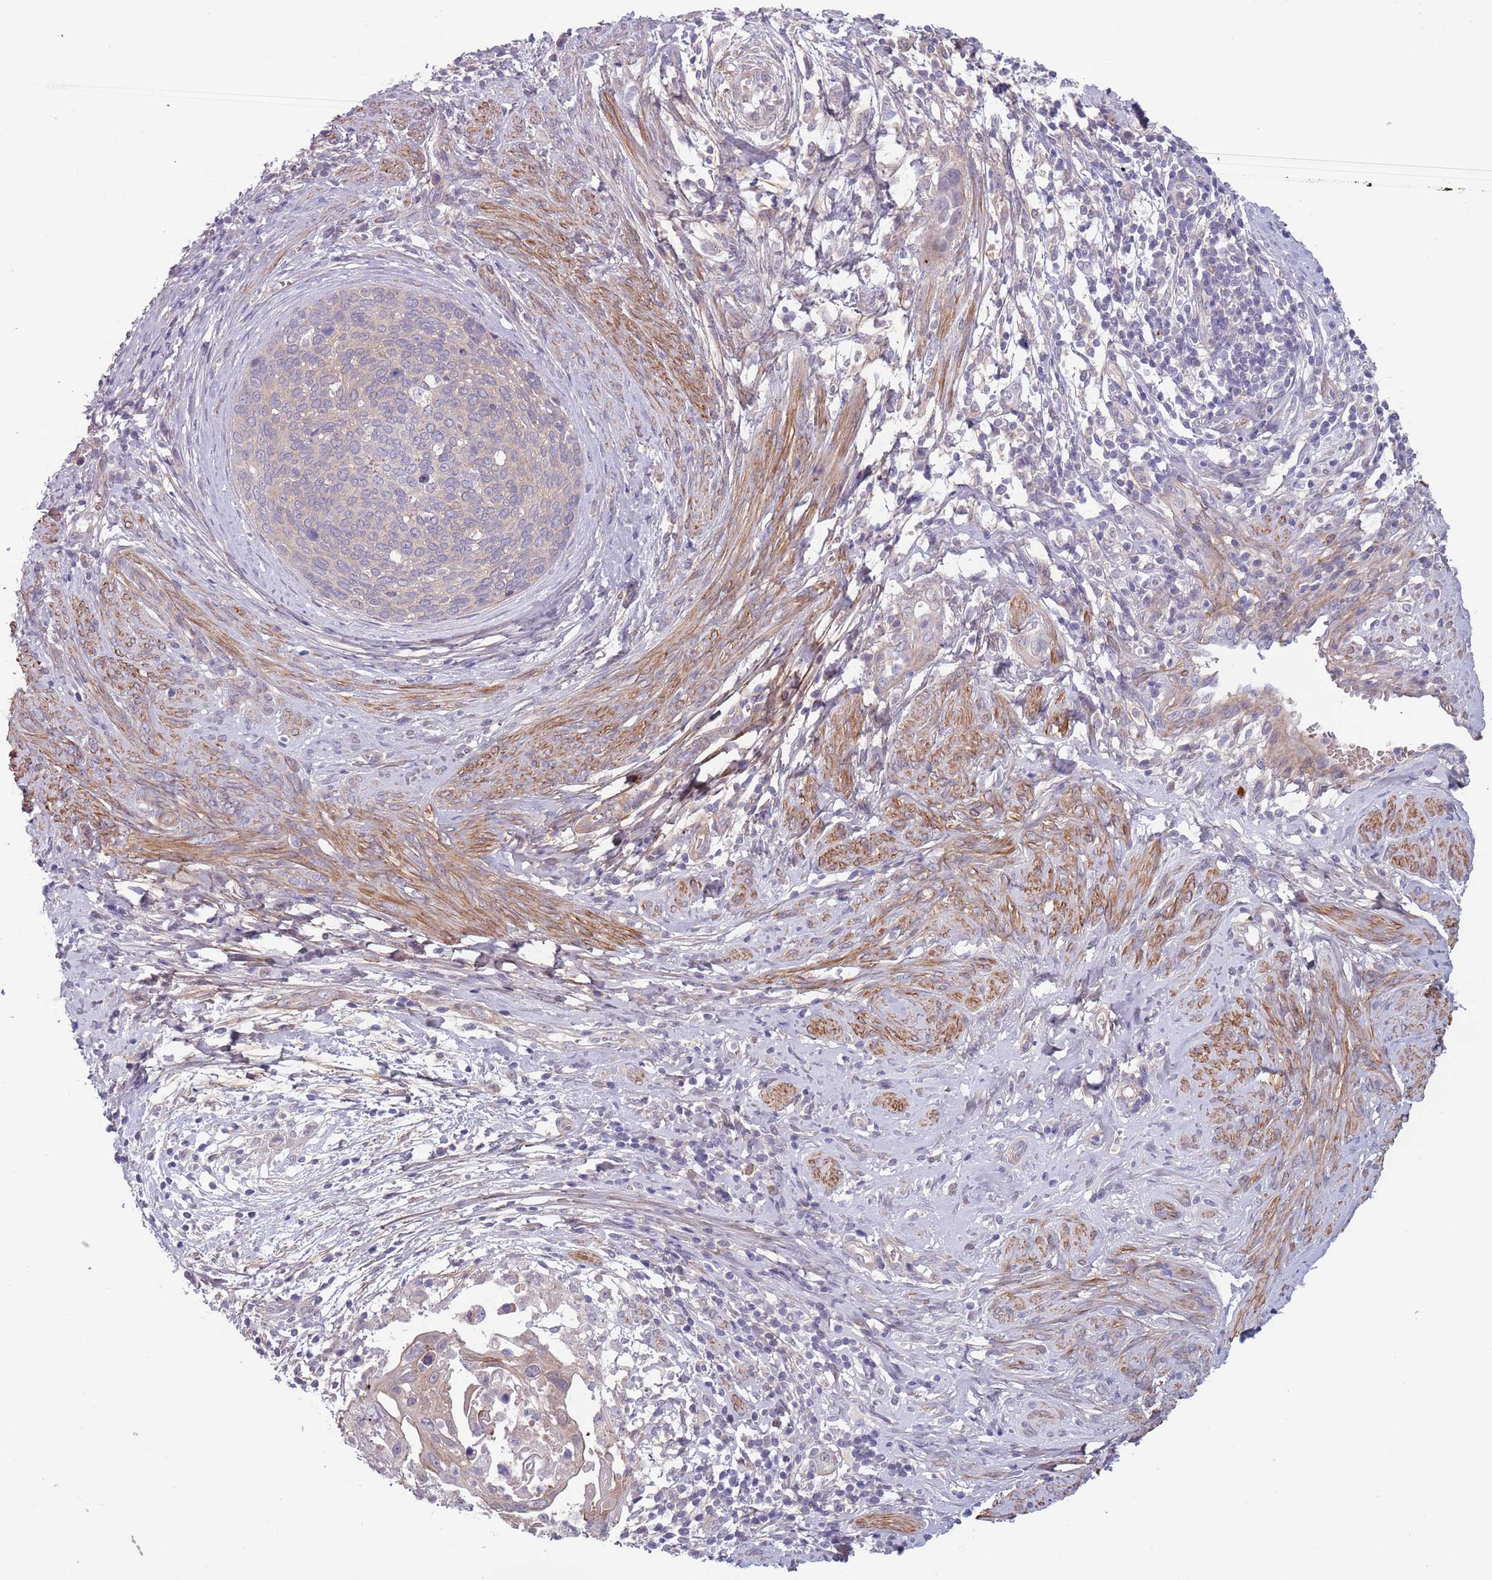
{"staining": {"intensity": "negative", "quantity": "none", "location": "none"}, "tissue": "cervical cancer", "cell_type": "Tumor cells", "image_type": "cancer", "snomed": [{"axis": "morphology", "description": "Squamous cell carcinoma, NOS"}, {"axis": "topography", "description": "Cervix"}], "caption": "An image of human cervical cancer (squamous cell carcinoma) is negative for staining in tumor cells. (DAB immunohistochemistry (IHC) with hematoxylin counter stain).", "gene": "CLNS1A", "patient": {"sex": "female", "age": 80}}